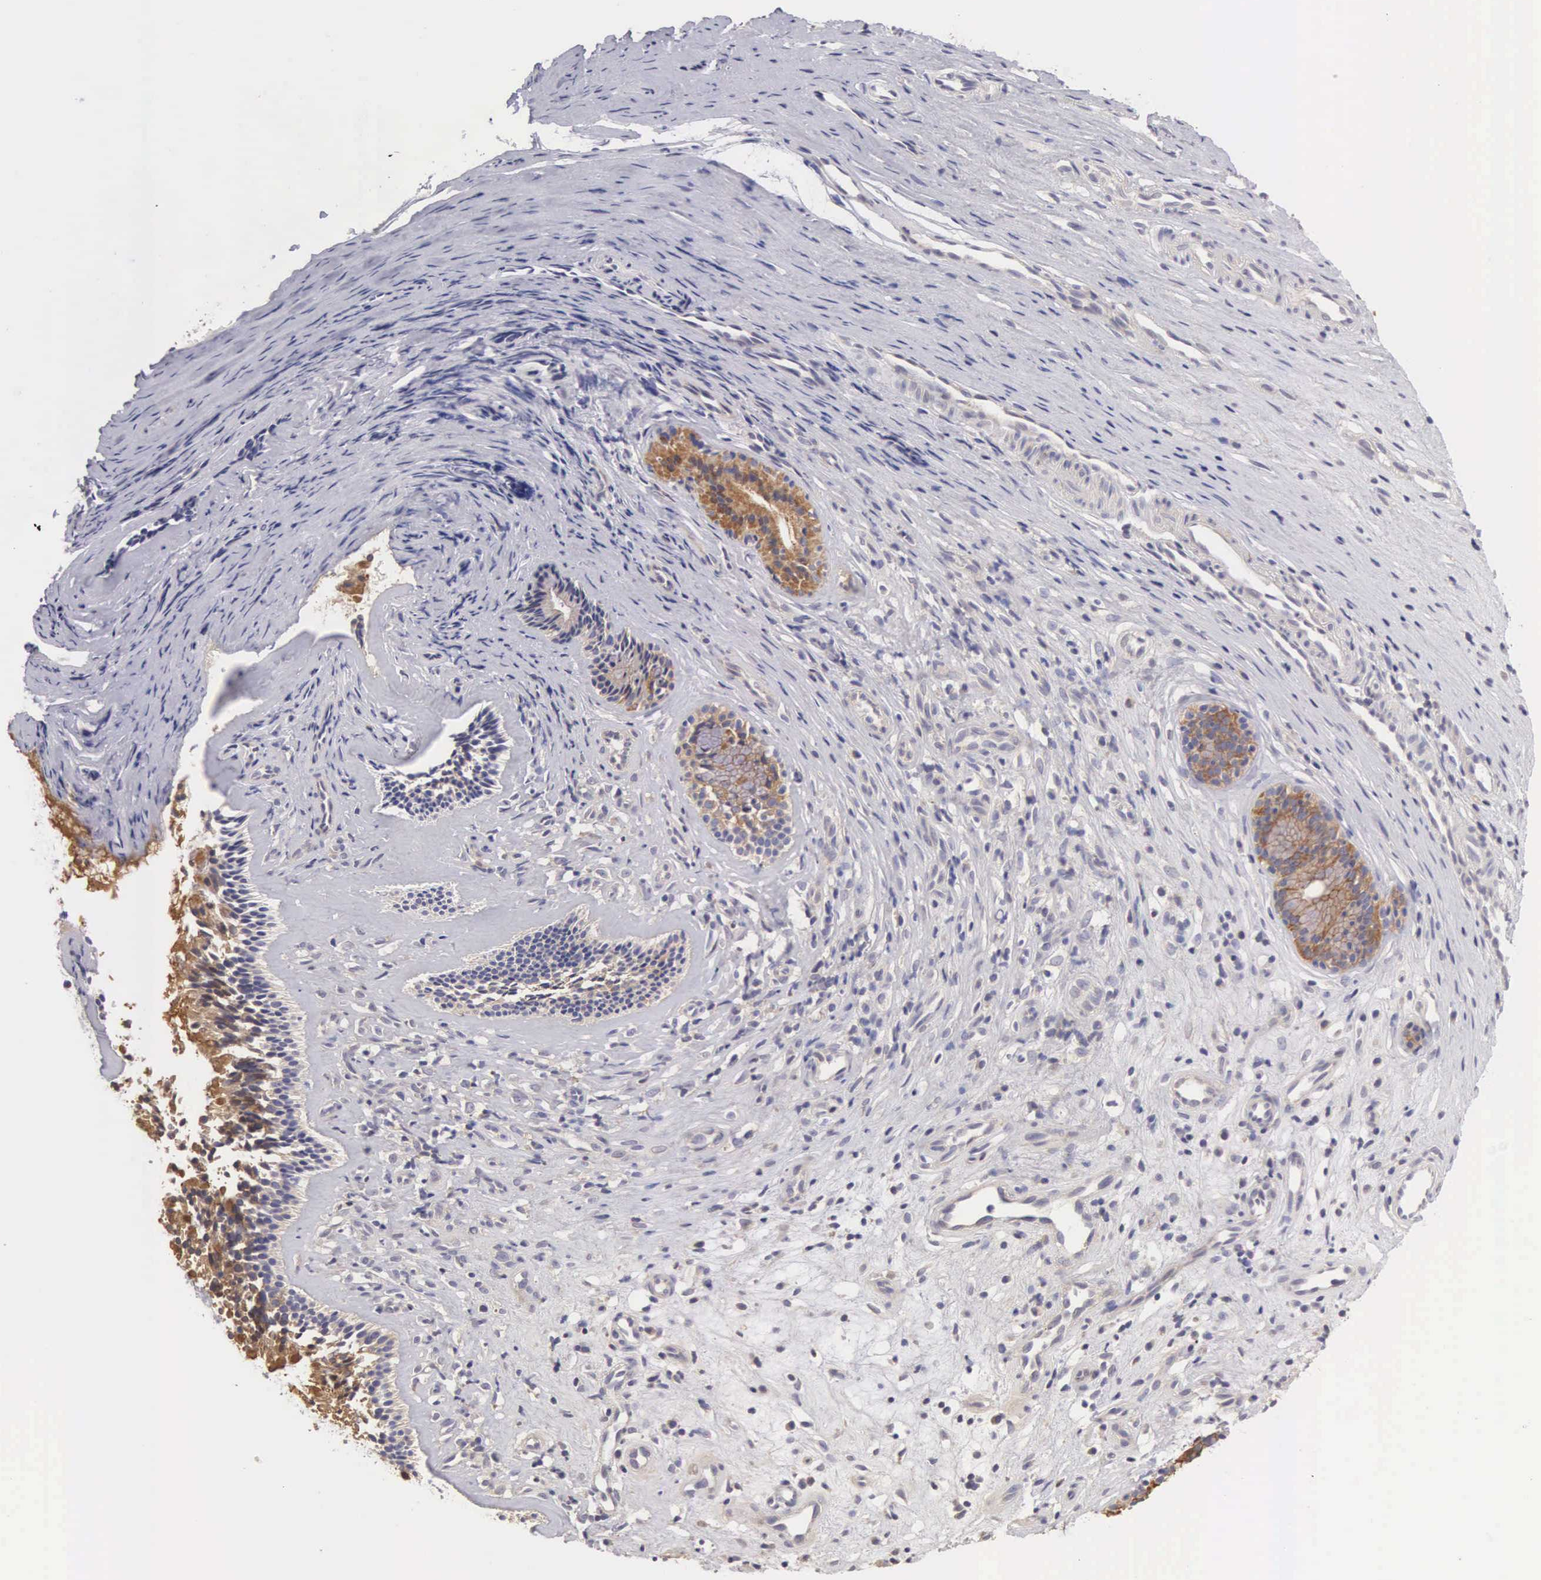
{"staining": {"intensity": "strong", "quantity": ">75%", "location": "cytoplasmic/membranous"}, "tissue": "nasopharynx", "cell_type": "Respiratory epithelial cells", "image_type": "normal", "snomed": [{"axis": "morphology", "description": "Normal tissue, NOS"}, {"axis": "topography", "description": "Nasopharynx"}], "caption": "Protein staining exhibits strong cytoplasmic/membranous positivity in about >75% of respiratory epithelial cells in normal nasopharynx. (Stains: DAB in brown, nuclei in blue, Microscopy: brightfield microscopy at high magnification).", "gene": "TXLNG", "patient": {"sex": "female", "age": 78}}